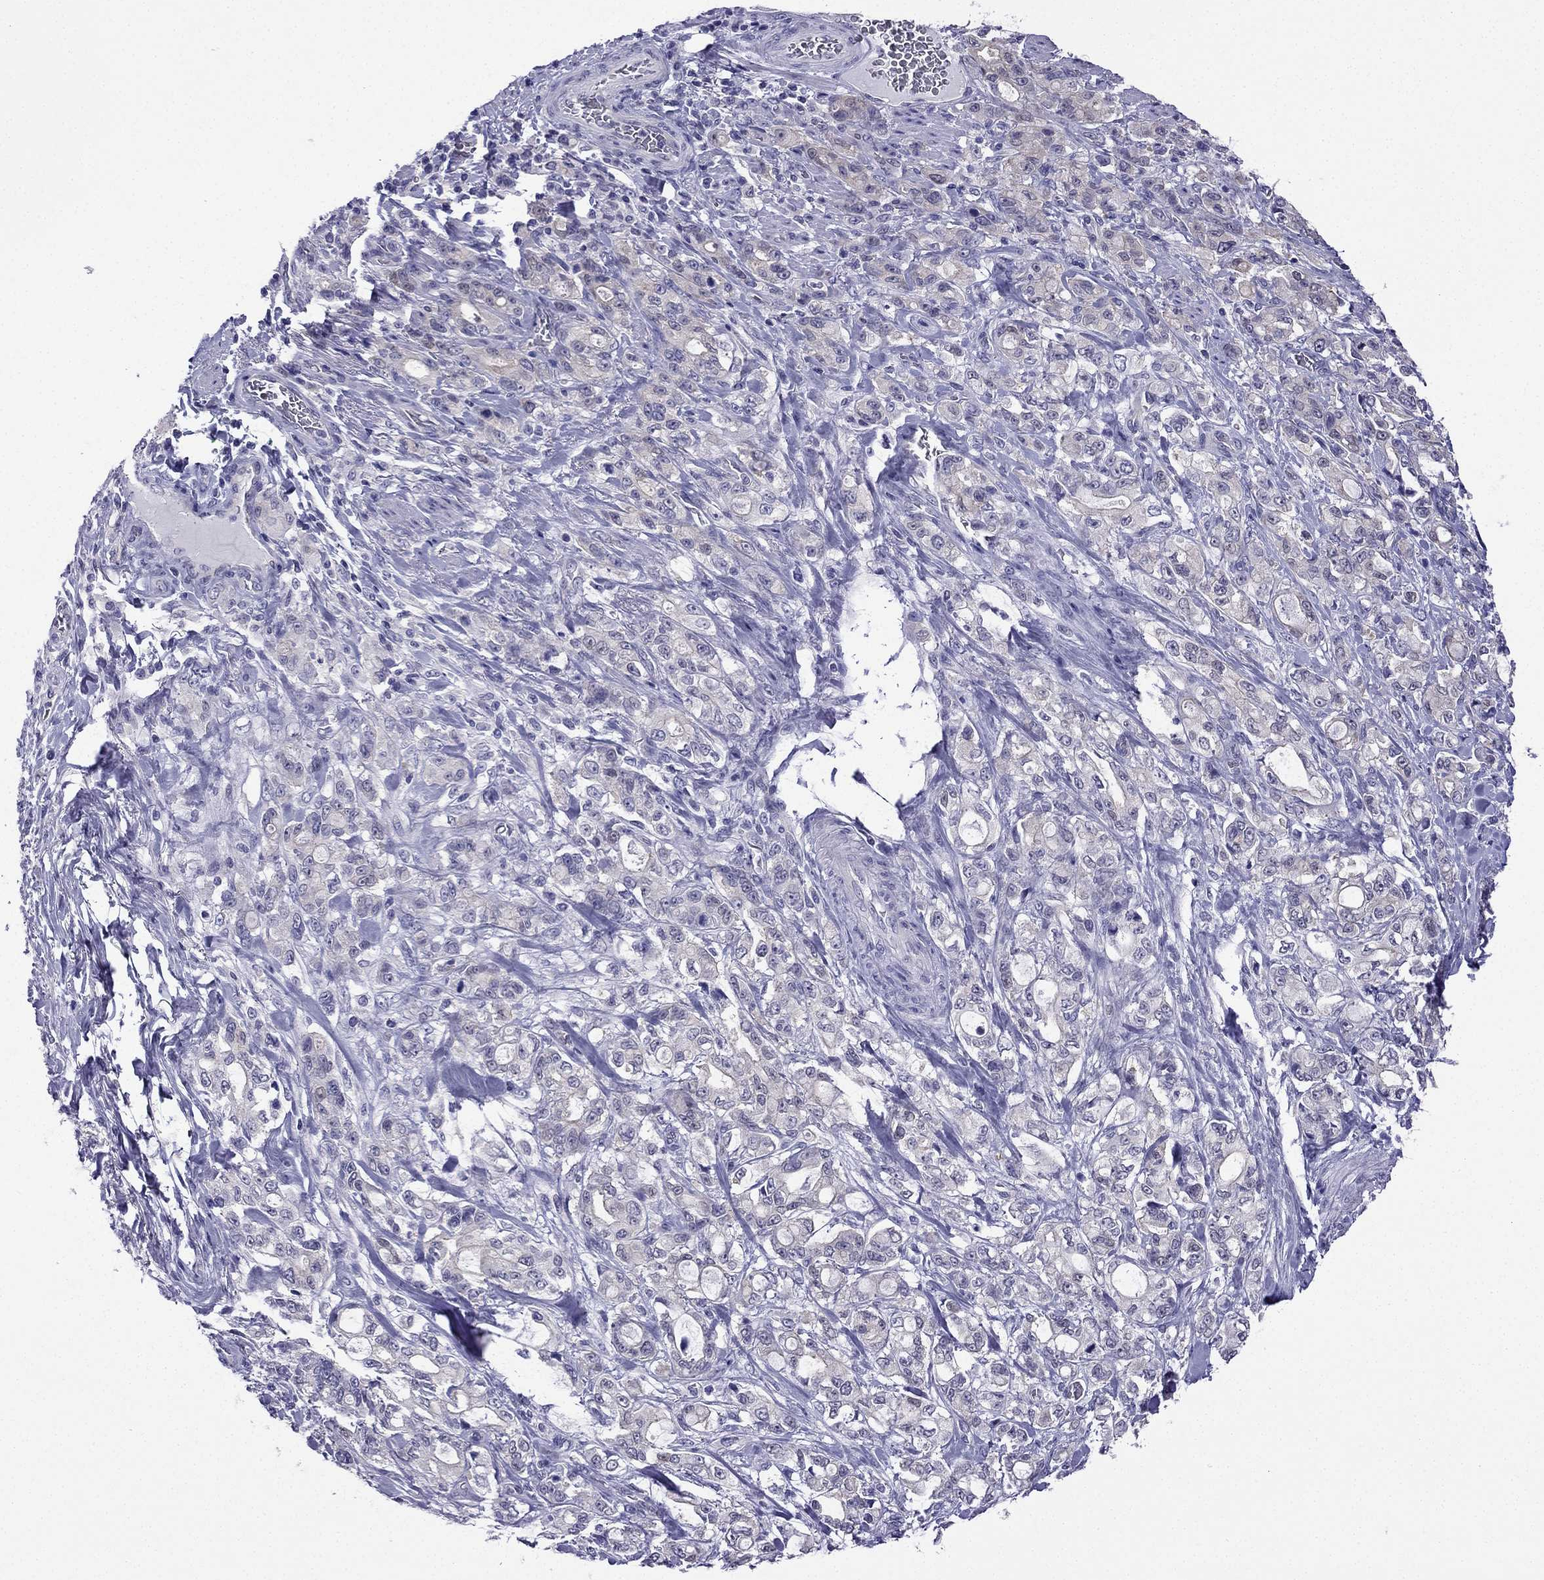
{"staining": {"intensity": "negative", "quantity": "none", "location": "none"}, "tissue": "stomach cancer", "cell_type": "Tumor cells", "image_type": "cancer", "snomed": [{"axis": "morphology", "description": "Adenocarcinoma, NOS"}, {"axis": "topography", "description": "Stomach"}], "caption": "This is an IHC histopathology image of human stomach cancer. There is no staining in tumor cells.", "gene": "KCNJ10", "patient": {"sex": "male", "age": 63}}